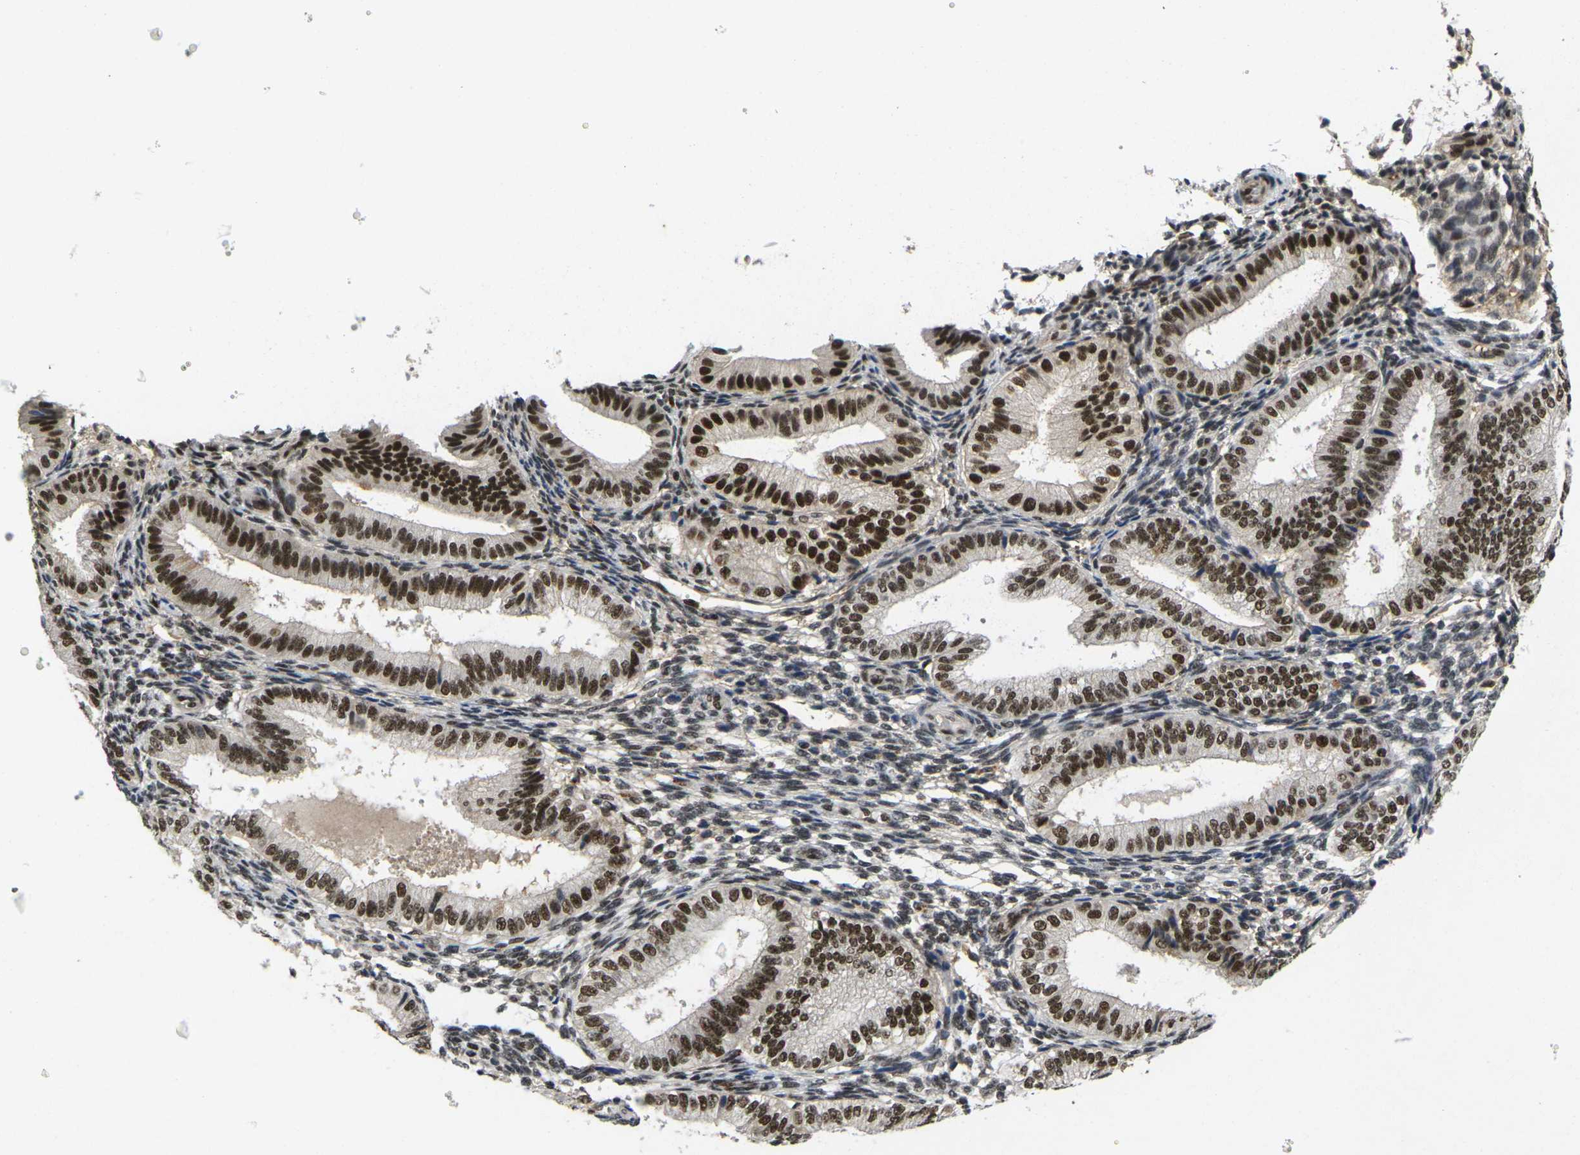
{"staining": {"intensity": "weak", "quantity": "25%-75%", "location": "nuclear"}, "tissue": "endometrium", "cell_type": "Cells in endometrial stroma", "image_type": "normal", "snomed": [{"axis": "morphology", "description": "Normal tissue, NOS"}, {"axis": "topography", "description": "Endometrium"}], "caption": "The histopathology image demonstrates staining of normal endometrium, revealing weak nuclear protein staining (brown color) within cells in endometrial stroma. Nuclei are stained in blue.", "gene": "GTF2E1", "patient": {"sex": "female", "age": 39}}